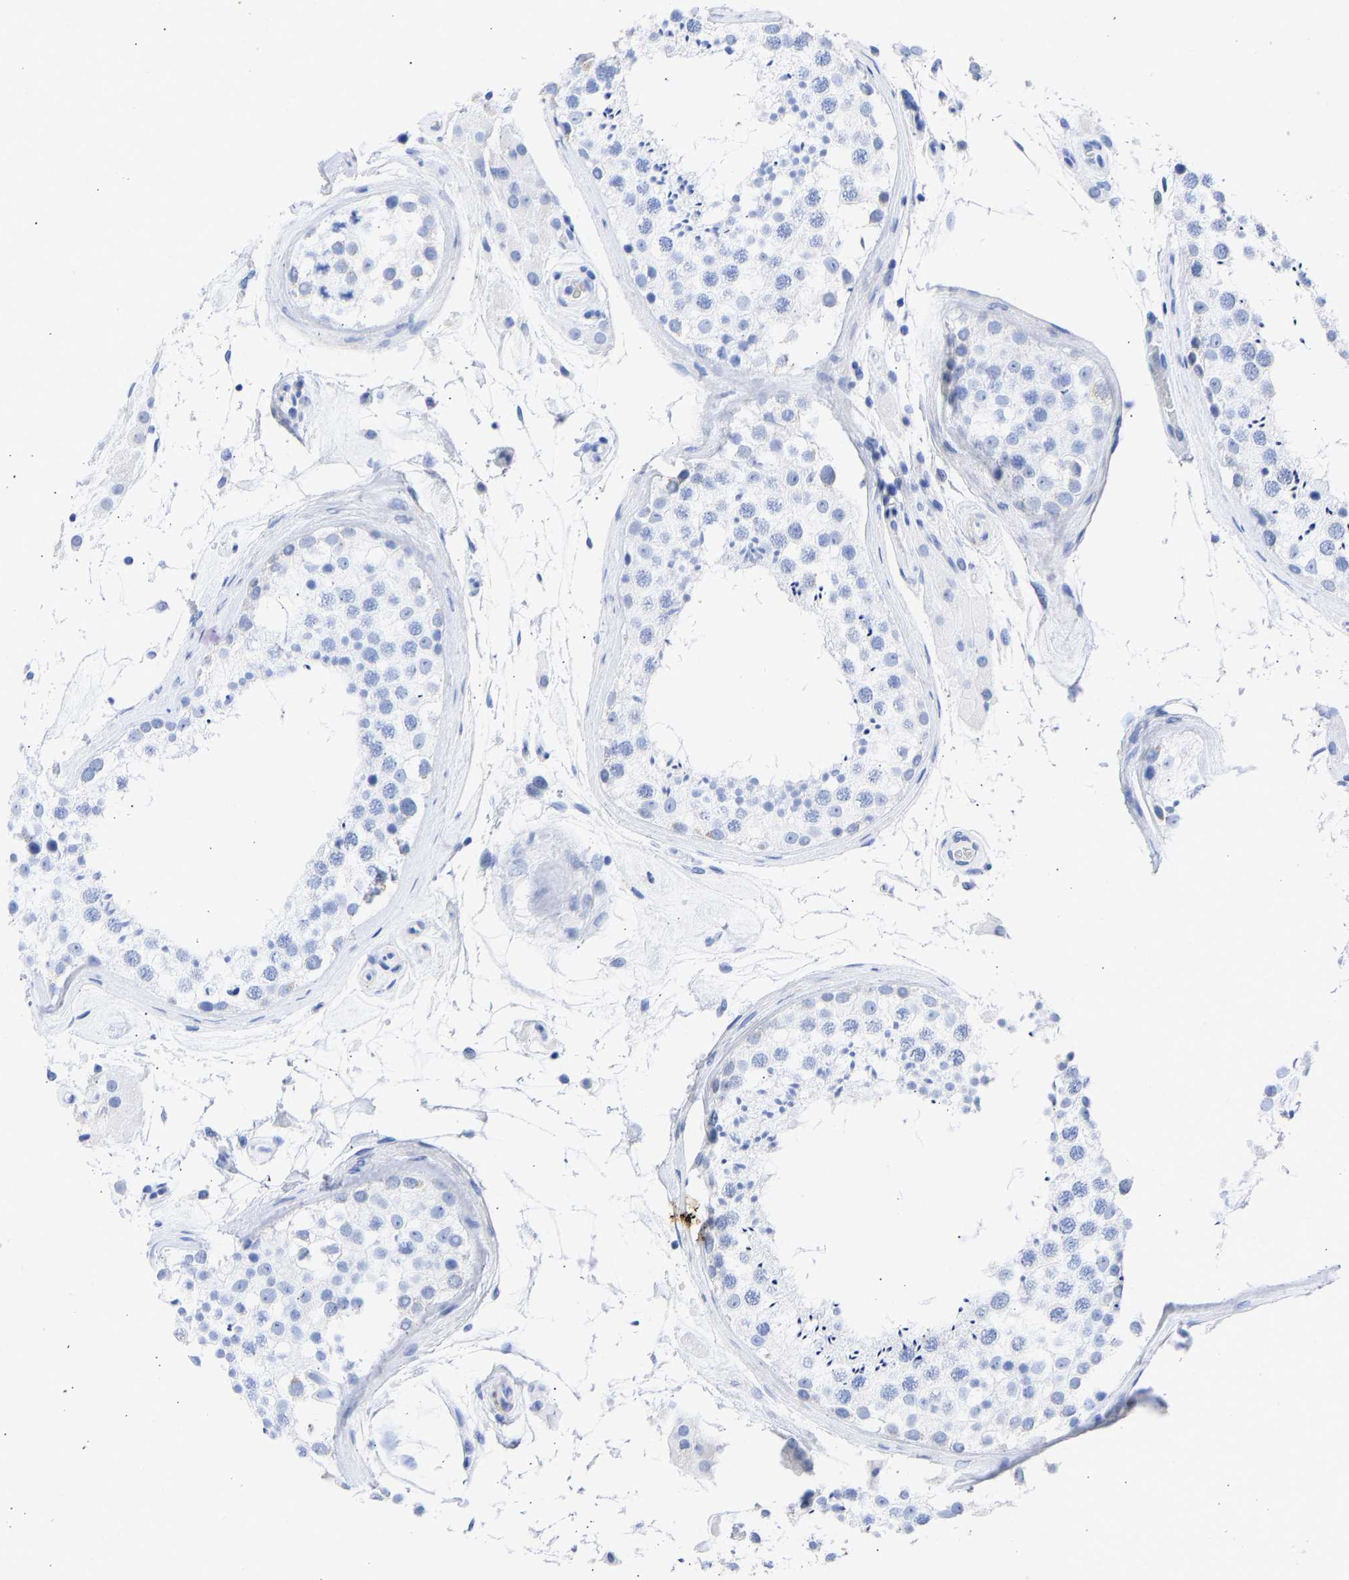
{"staining": {"intensity": "negative", "quantity": "none", "location": "none"}, "tissue": "testis", "cell_type": "Cells in seminiferous ducts", "image_type": "normal", "snomed": [{"axis": "morphology", "description": "Normal tissue, NOS"}, {"axis": "topography", "description": "Testis"}], "caption": "High power microscopy image of an IHC histopathology image of benign testis, revealing no significant staining in cells in seminiferous ducts.", "gene": "KRT1", "patient": {"sex": "male", "age": 46}}